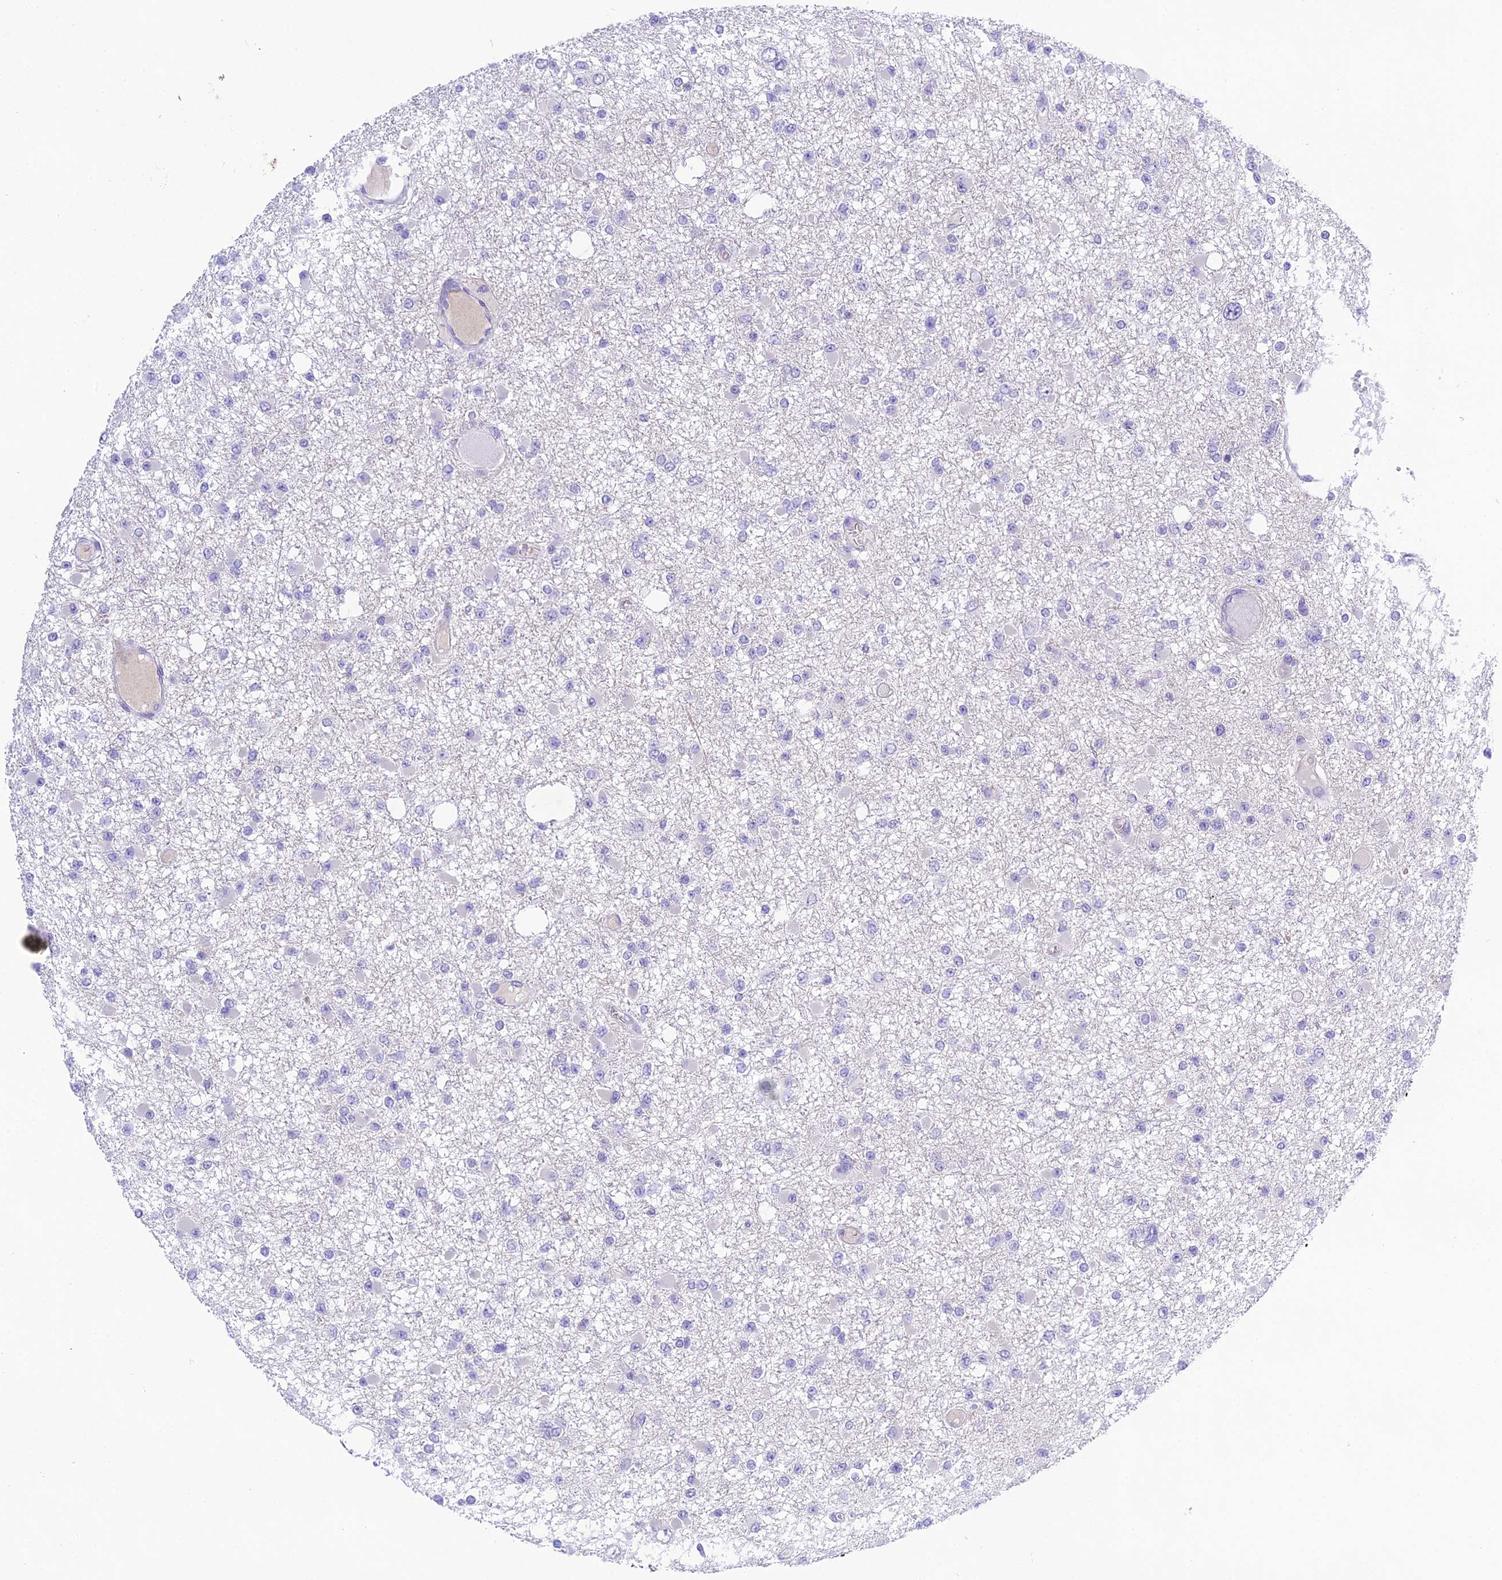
{"staining": {"intensity": "negative", "quantity": "none", "location": "none"}, "tissue": "glioma", "cell_type": "Tumor cells", "image_type": "cancer", "snomed": [{"axis": "morphology", "description": "Glioma, malignant, Low grade"}, {"axis": "topography", "description": "Brain"}], "caption": "This is an immunohistochemistry micrograph of human glioma. There is no expression in tumor cells.", "gene": "KIAA0408", "patient": {"sex": "female", "age": 22}}